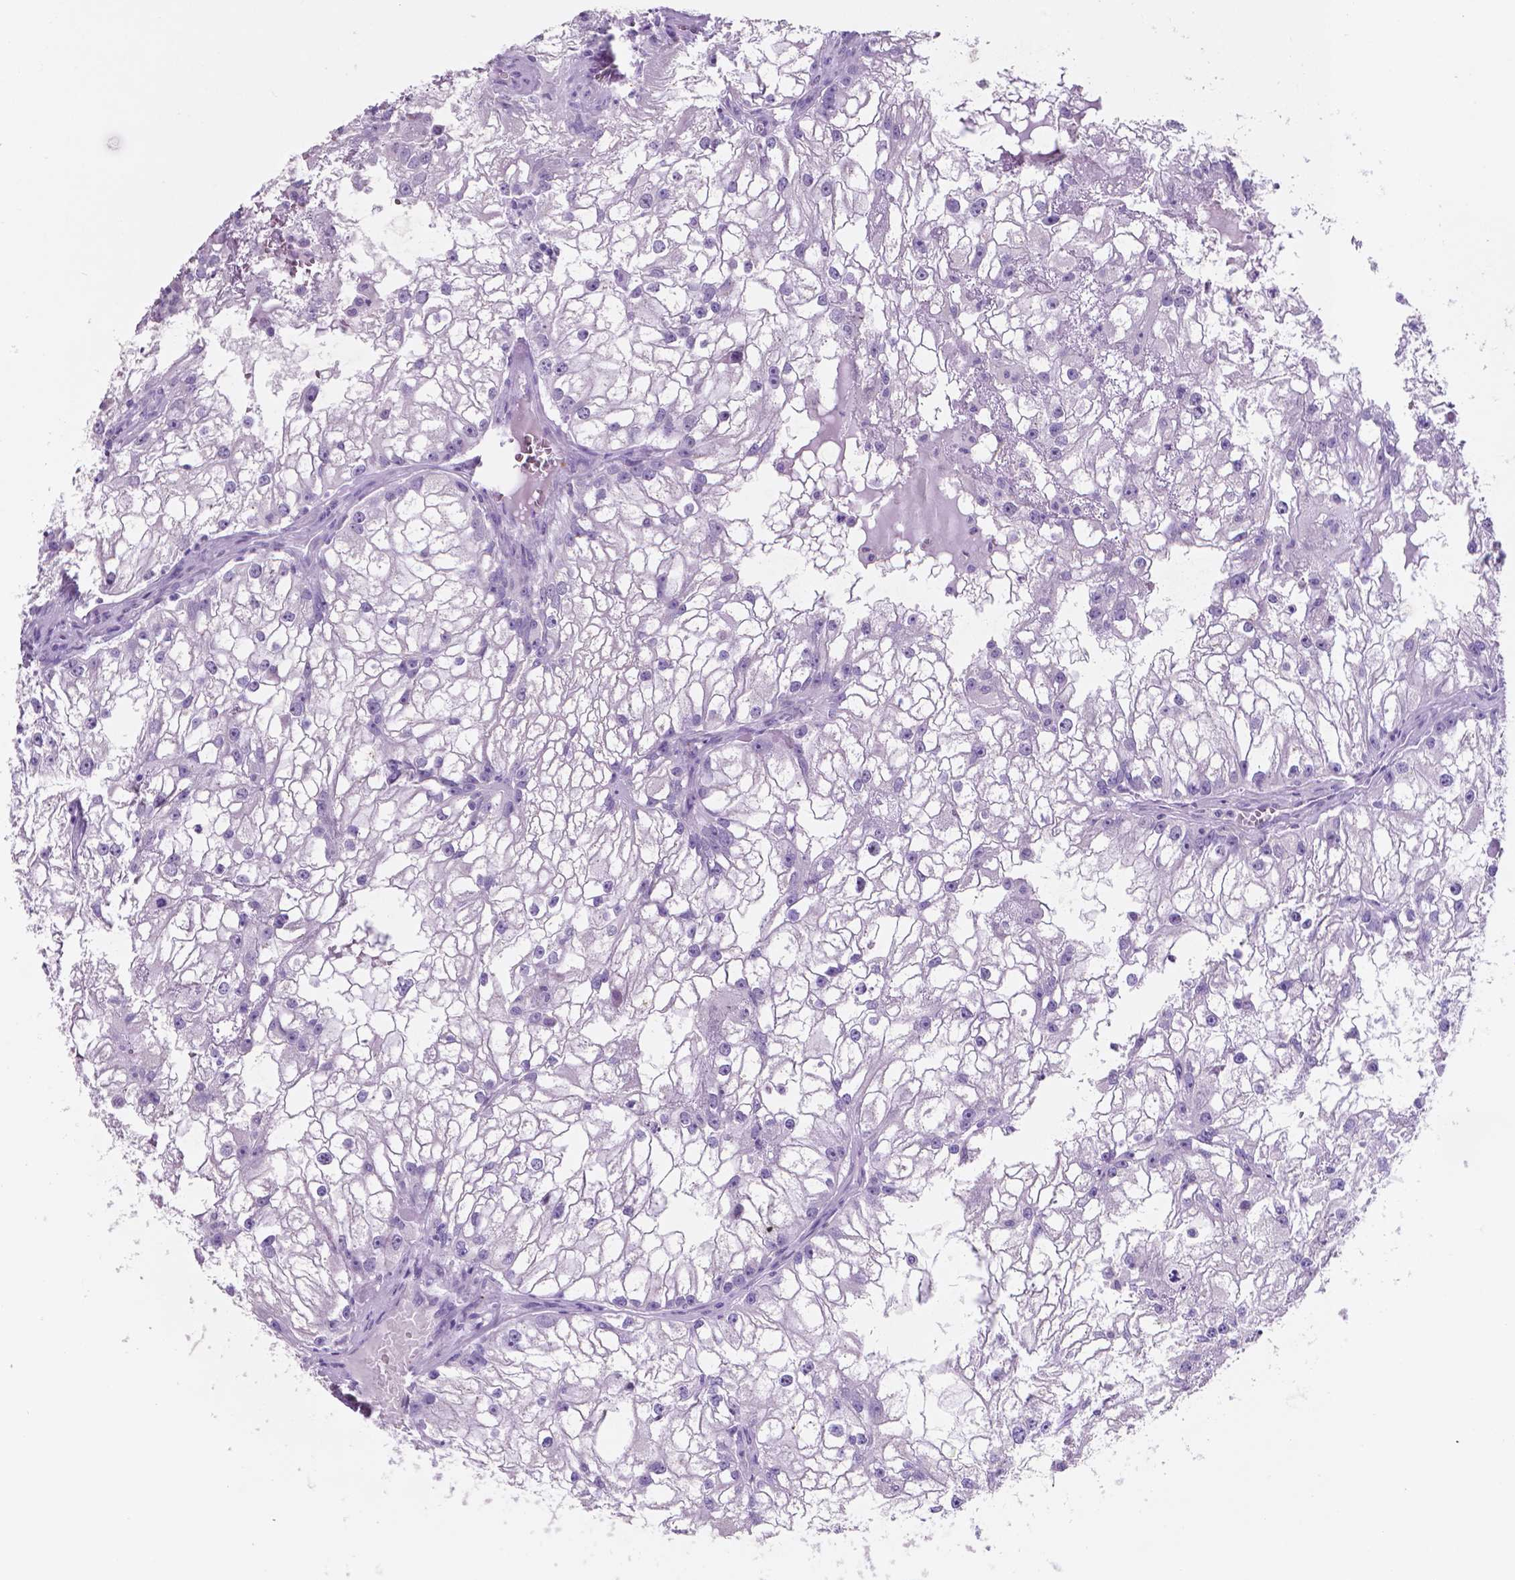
{"staining": {"intensity": "negative", "quantity": "none", "location": "none"}, "tissue": "renal cancer", "cell_type": "Tumor cells", "image_type": "cancer", "snomed": [{"axis": "morphology", "description": "Adenocarcinoma, NOS"}, {"axis": "topography", "description": "Kidney"}], "caption": "Tumor cells are negative for protein expression in human renal cancer (adenocarcinoma).", "gene": "EBLN2", "patient": {"sex": "male", "age": 59}}